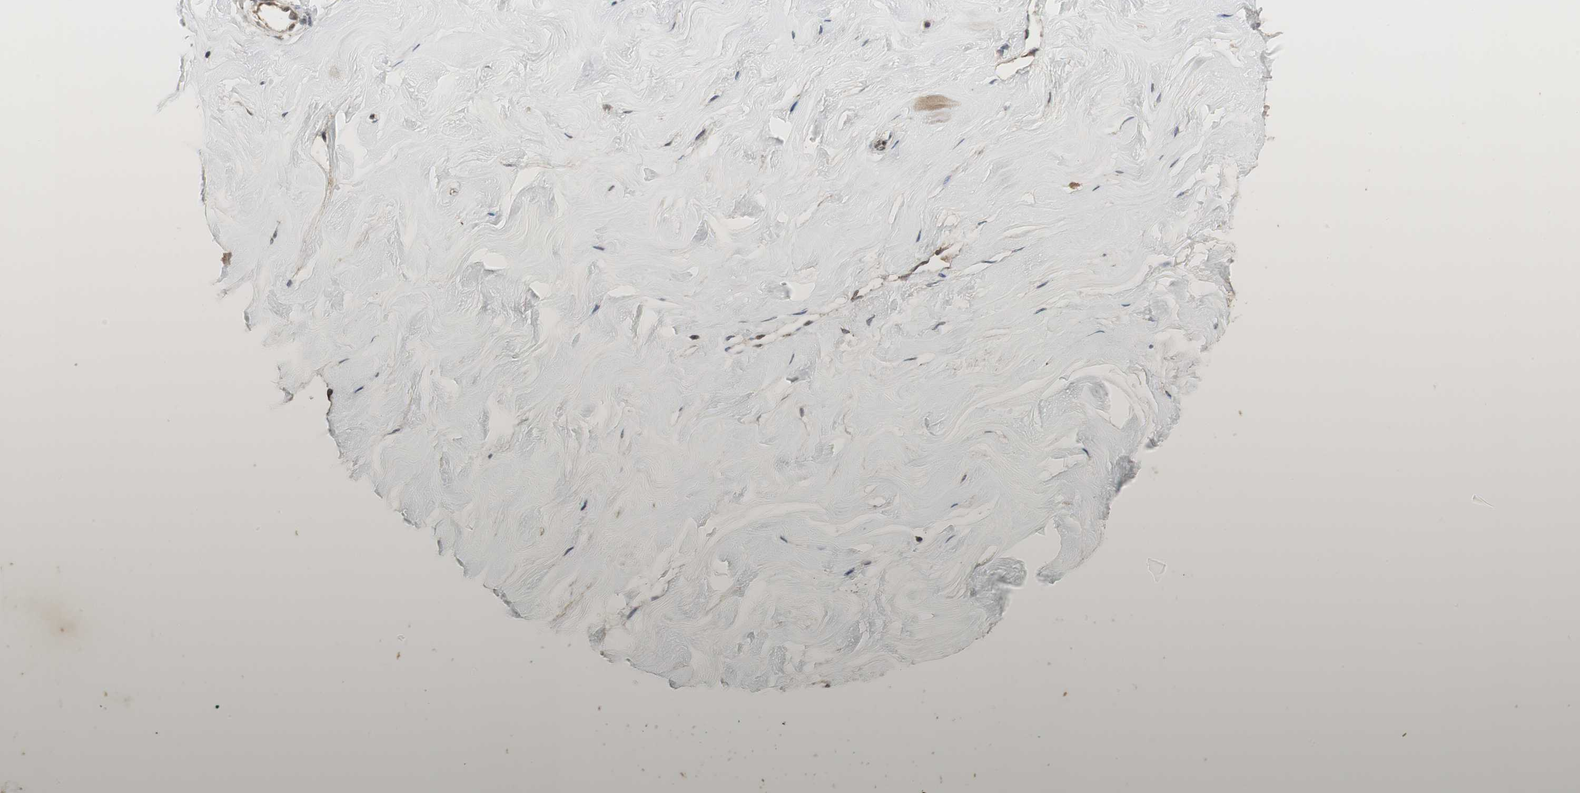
{"staining": {"intensity": "weak", "quantity": "25%-75%", "location": "cytoplasmic/membranous"}, "tissue": "breast", "cell_type": "Glandular cells", "image_type": "normal", "snomed": [{"axis": "morphology", "description": "Normal tissue, NOS"}, {"axis": "topography", "description": "Breast"}], "caption": "IHC of normal breast displays low levels of weak cytoplasmic/membranous staining in about 25%-75% of glandular cells. Nuclei are stained in blue.", "gene": "DNAJB4", "patient": {"sex": "female", "age": 23}}